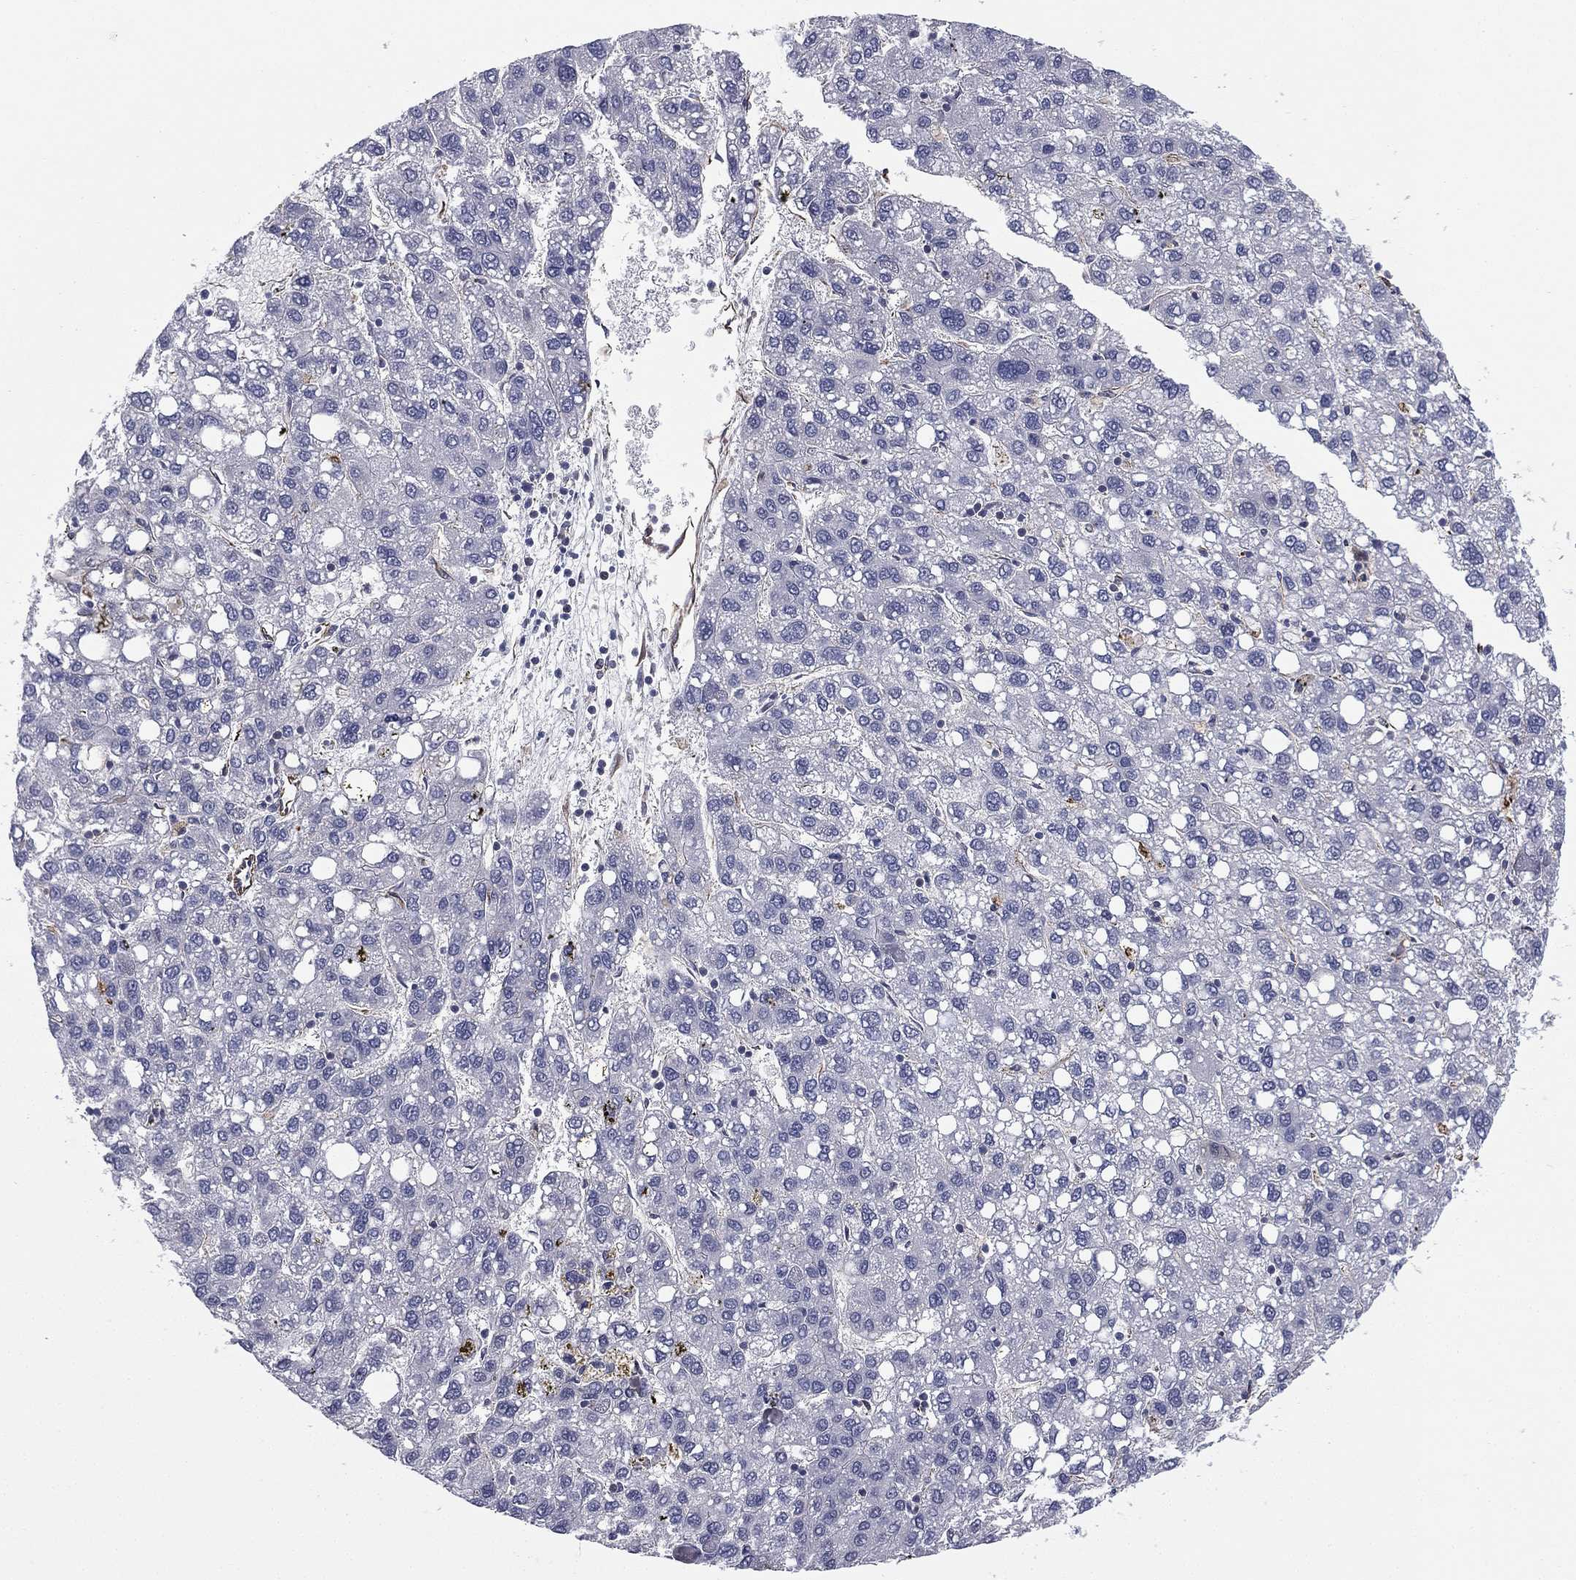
{"staining": {"intensity": "negative", "quantity": "none", "location": "none"}, "tissue": "liver cancer", "cell_type": "Tumor cells", "image_type": "cancer", "snomed": [{"axis": "morphology", "description": "Carcinoma, Hepatocellular, NOS"}, {"axis": "topography", "description": "Liver"}], "caption": "DAB (3,3'-diaminobenzidine) immunohistochemical staining of liver cancer (hepatocellular carcinoma) exhibits no significant staining in tumor cells.", "gene": "SCUBE1", "patient": {"sex": "female", "age": 82}}